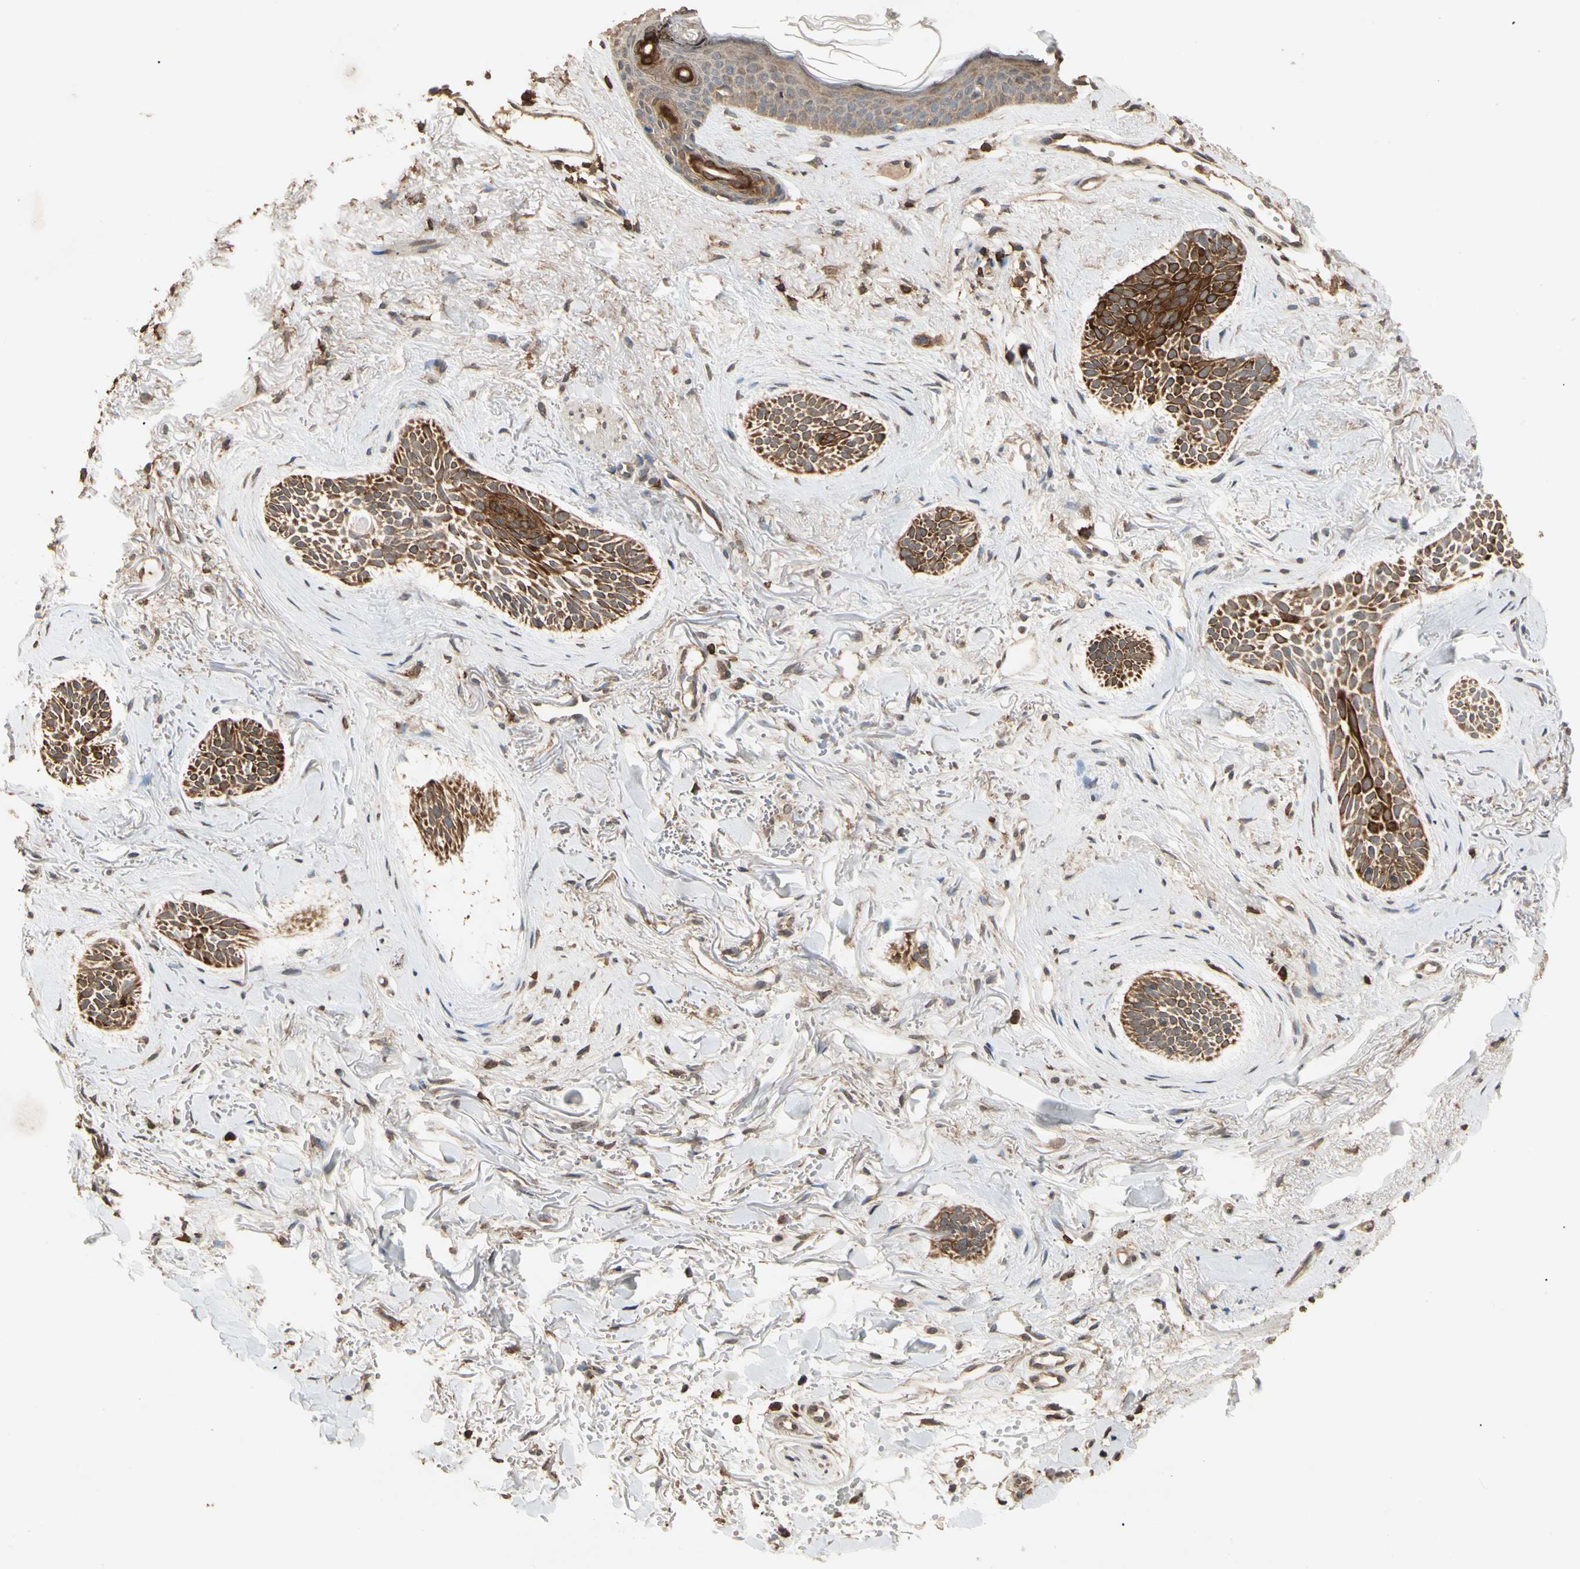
{"staining": {"intensity": "strong", "quantity": ">75%", "location": "cytoplasmic/membranous"}, "tissue": "skin cancer", "cell_type": "Tumor cells", "image_type": "cancer", "snomed": [{"axis": "morphology", "description": "Normal tissue, NOS"}, {"axis": "morphology", "description": "Basal cell carcinoma"}, {"axis": "topography", "description": "Skin"}], "caption": "Brown immunohistochemical staining in skin cancer exhibits strong cytoplasmic/membranous positivity in approximately >75% of tumor cells.", "gene": "MAP3K10", "patient": {"sex": "female", "age": 84}}